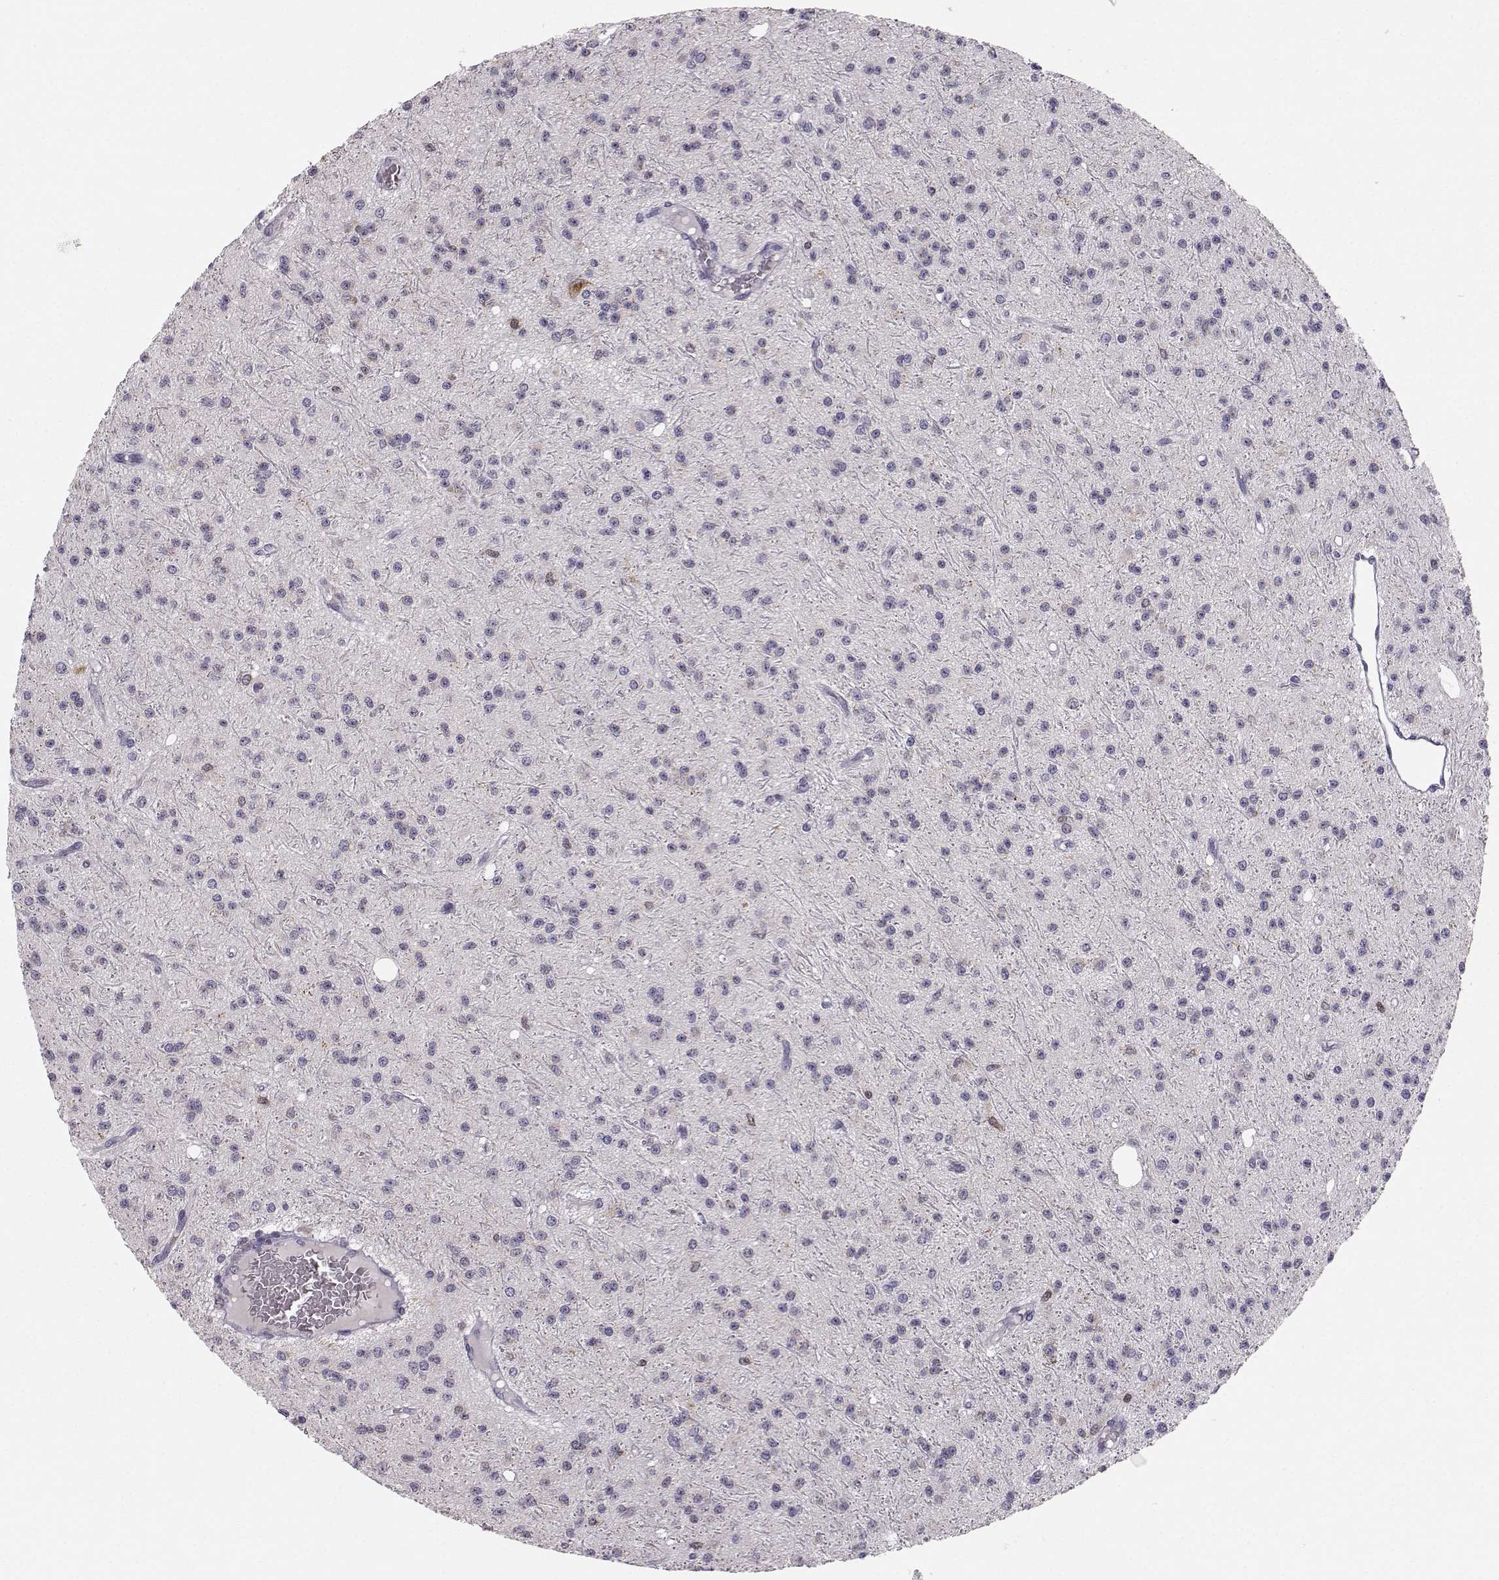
{"staining": {"intensity": "negative", "quantity": "none", "location": "none"}, "tissue": "glioma", "cell_type": "Tumor cells", "image_type": "cancer", "snomed": [{"axis": "morphology", "description": "Glioma, malignant, Low grade"}, {"axis": "topography", "description": "Brain"}], "caption": "This is a histopathology image of IHC staining of glioma, which shows no staining in tumor cells. (DAB immunohistochemistry visualized using brightfield microscopy, high magnification).", "gene": "HTR7", "patient": {"sex": "male", "age": 27}}